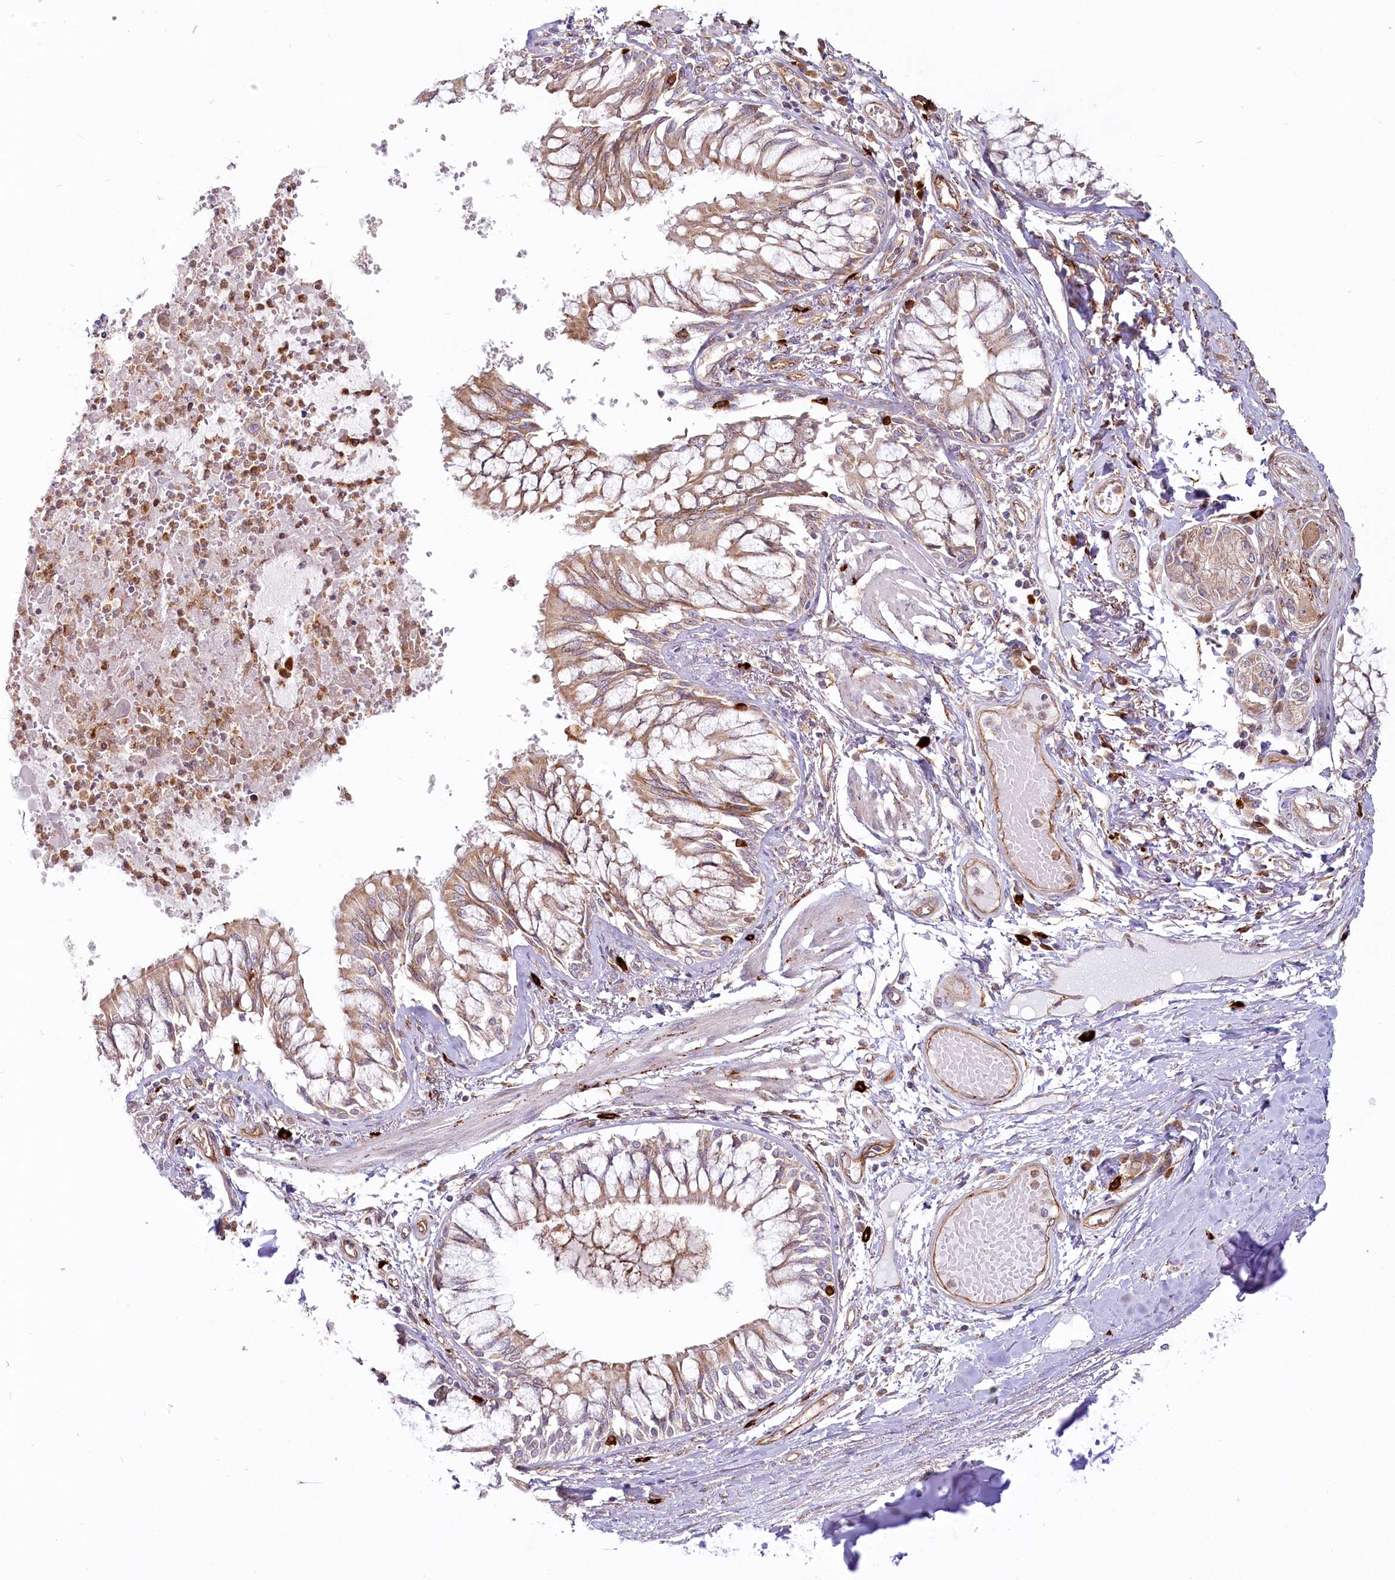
{"staining": {"intensity": "moderate", "quantity": ">75%", "location": "cytoplasmic/membranous"}, "tissue": "bronchus", "cell_type": "Respiratory epithelial cells", "image_type": "normal", "snomed": [{"axis": "morphology", "description": "Normal tissue, NOS"}, {"axis": "topography", "description": "Cartilage tissue"}, {"axis": "topography", "description": "Bronchus"}, {"axis": "topography", "description": "Lung"}], "caption": "About >75% of respiratory epithelial cells in normal bronchus reveal moderate cytoplasmic/membranous protein positivity as visualized by brown immunohistochemical staining.", "gene": "HARS2", "patient": {"sex": "female", "age": 49}}